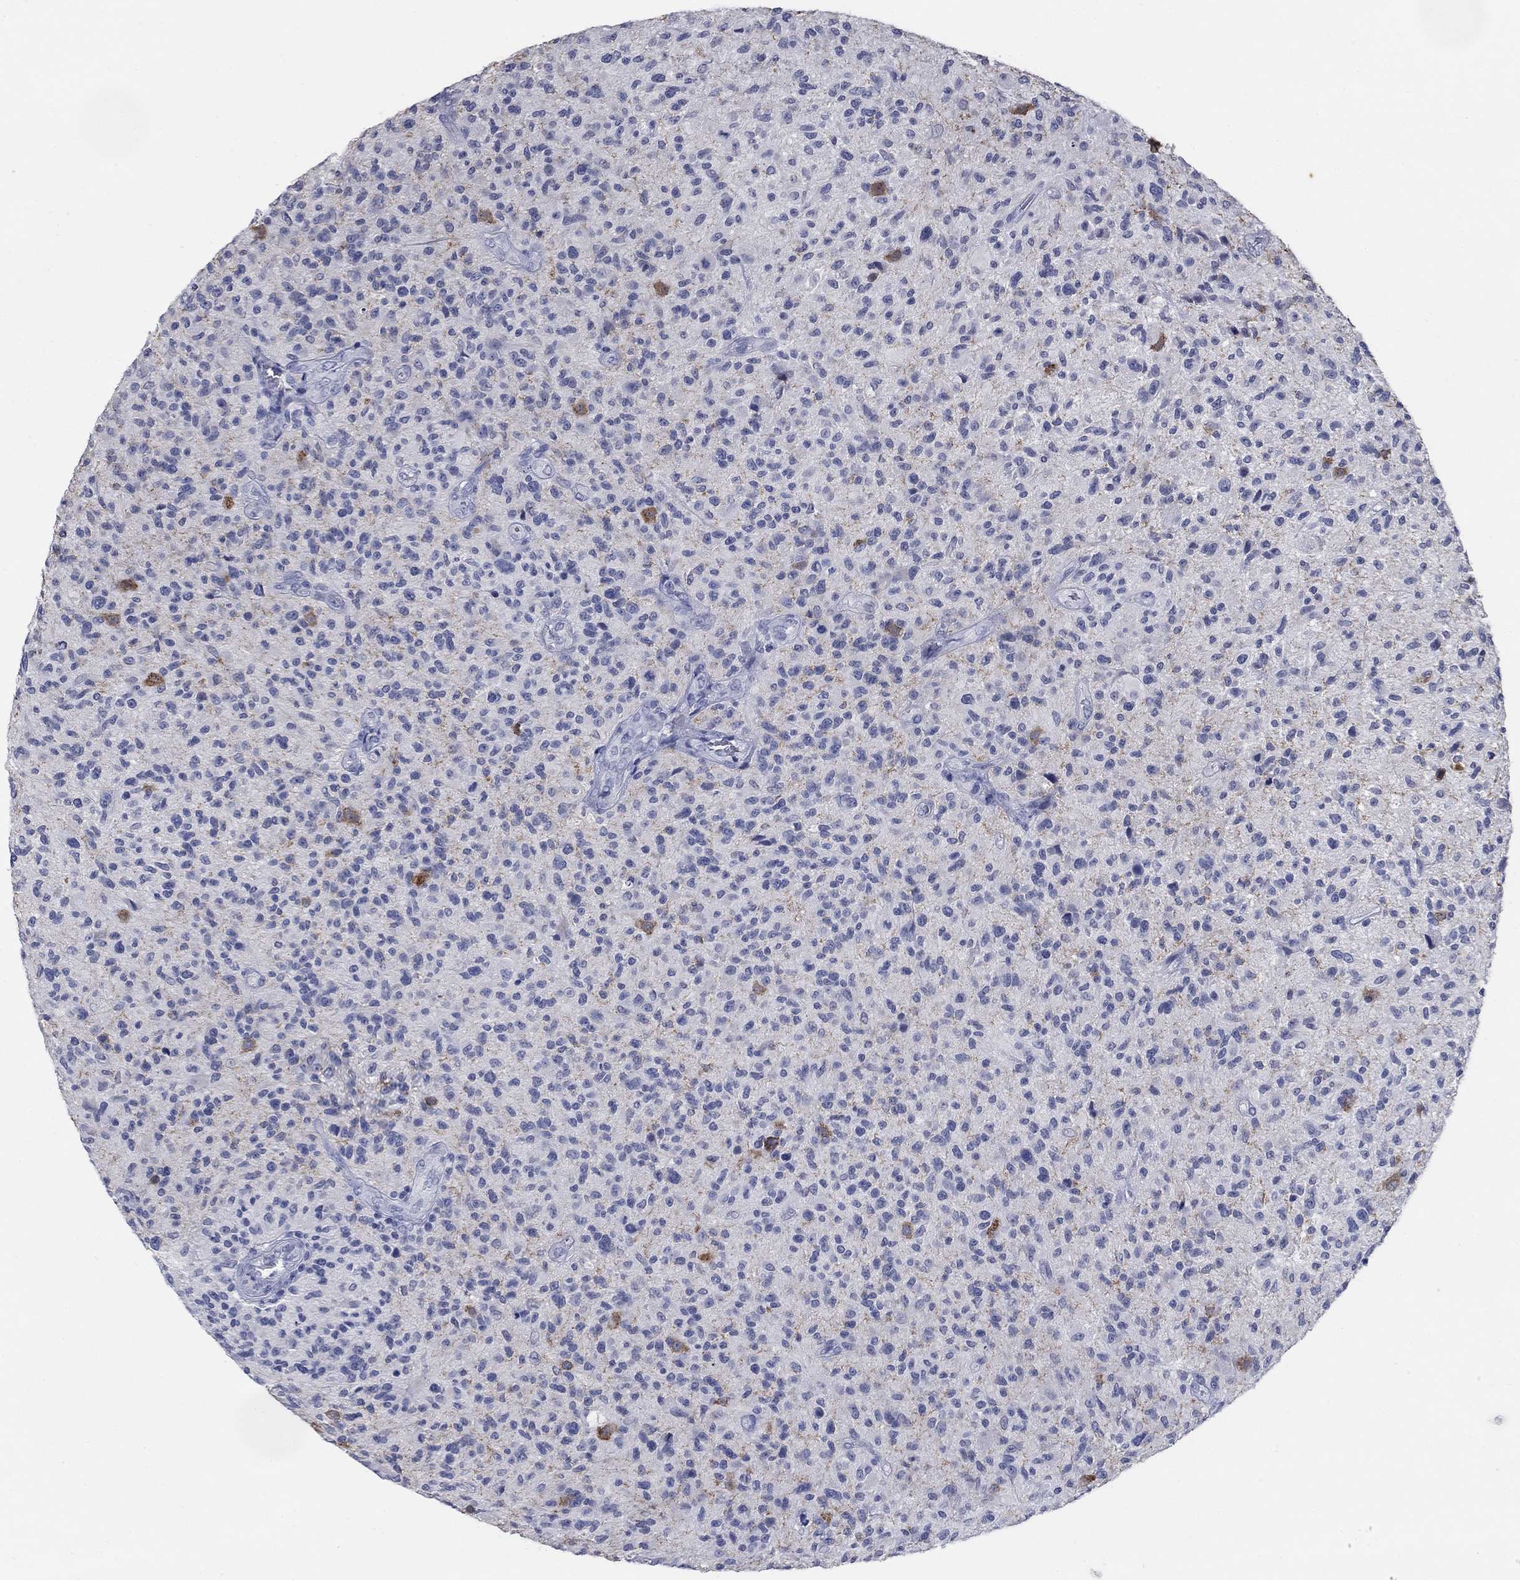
{"staining": {"intensity": "weak", "quantity": "<25%", "location": "cytoplasmic/membranous"}, "tissue": "glioma", "cell_type": "Tumor cells", "image_type": "cancer", "snomed": [{"axis": "morphology", "description": "Glioma, malignant, High grade"}, {"axis": "topography", "description": "Brain"}], "caption": "Human malignant high-grade glioma stained for a protein using IHC reveals no expression in tumor cells.", "gene": "ATP6V1G2", "patient": {"sex": "male", "age": 47}}